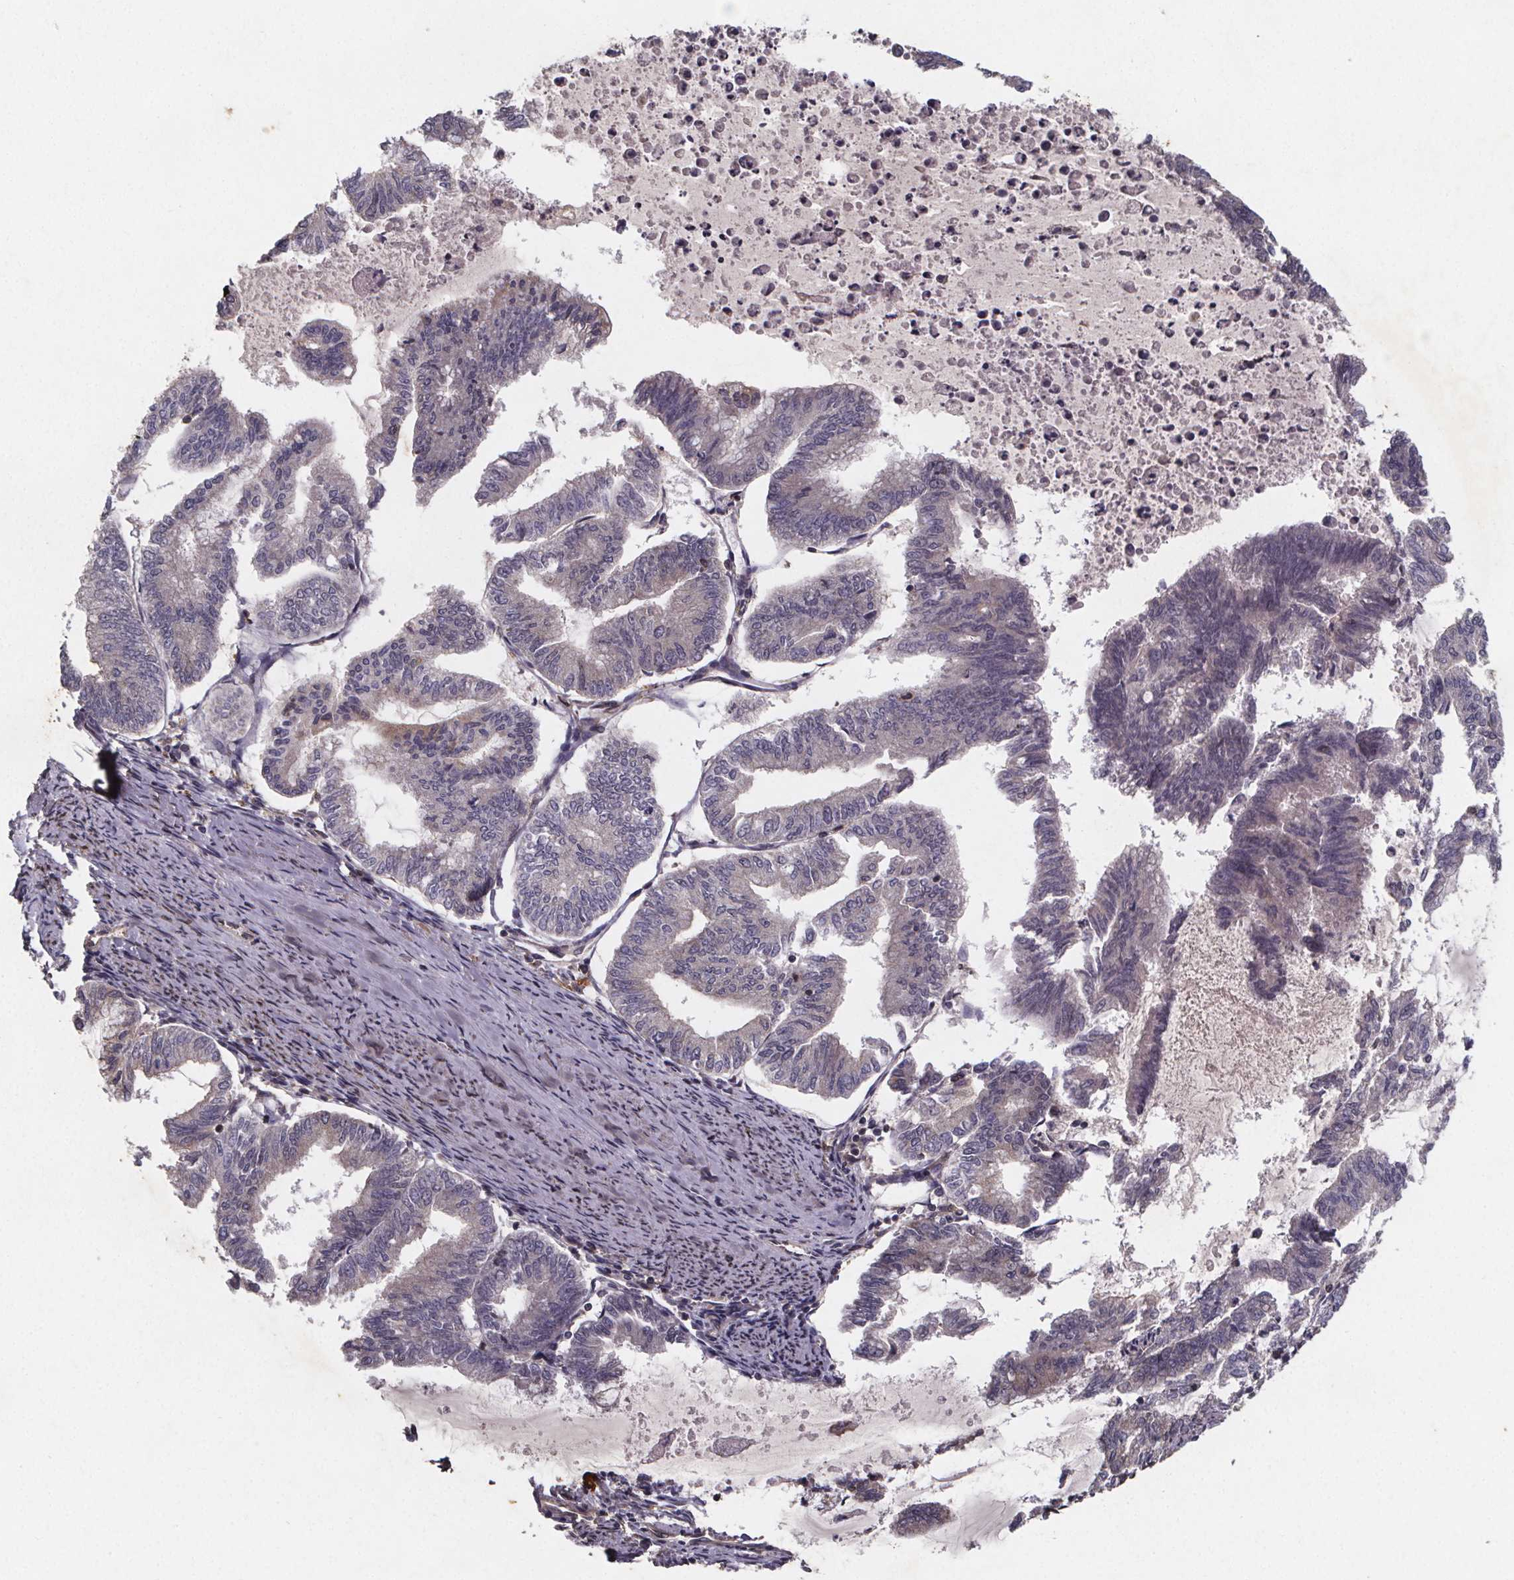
{"staining": {"intensity": "negative", "quantity": "none", "location": "none"}, "tissue": "endometrial cancer", "cell_type": "Tumor cells", "image_type": "cancer", "snomed": [{"axis": "morphology", "description": "Adenocarcinoma, NOS"}, {"axis": "topography", "description": "Endometrium"}], "caption": "This is an immunohistochemistry (IHC) micrograph of endometrial cancer (adenocarcinoma). There is no positivity in tumor cells.", "gene": "PIERCE2", "patient": {"sex": "female", "age": 79}}